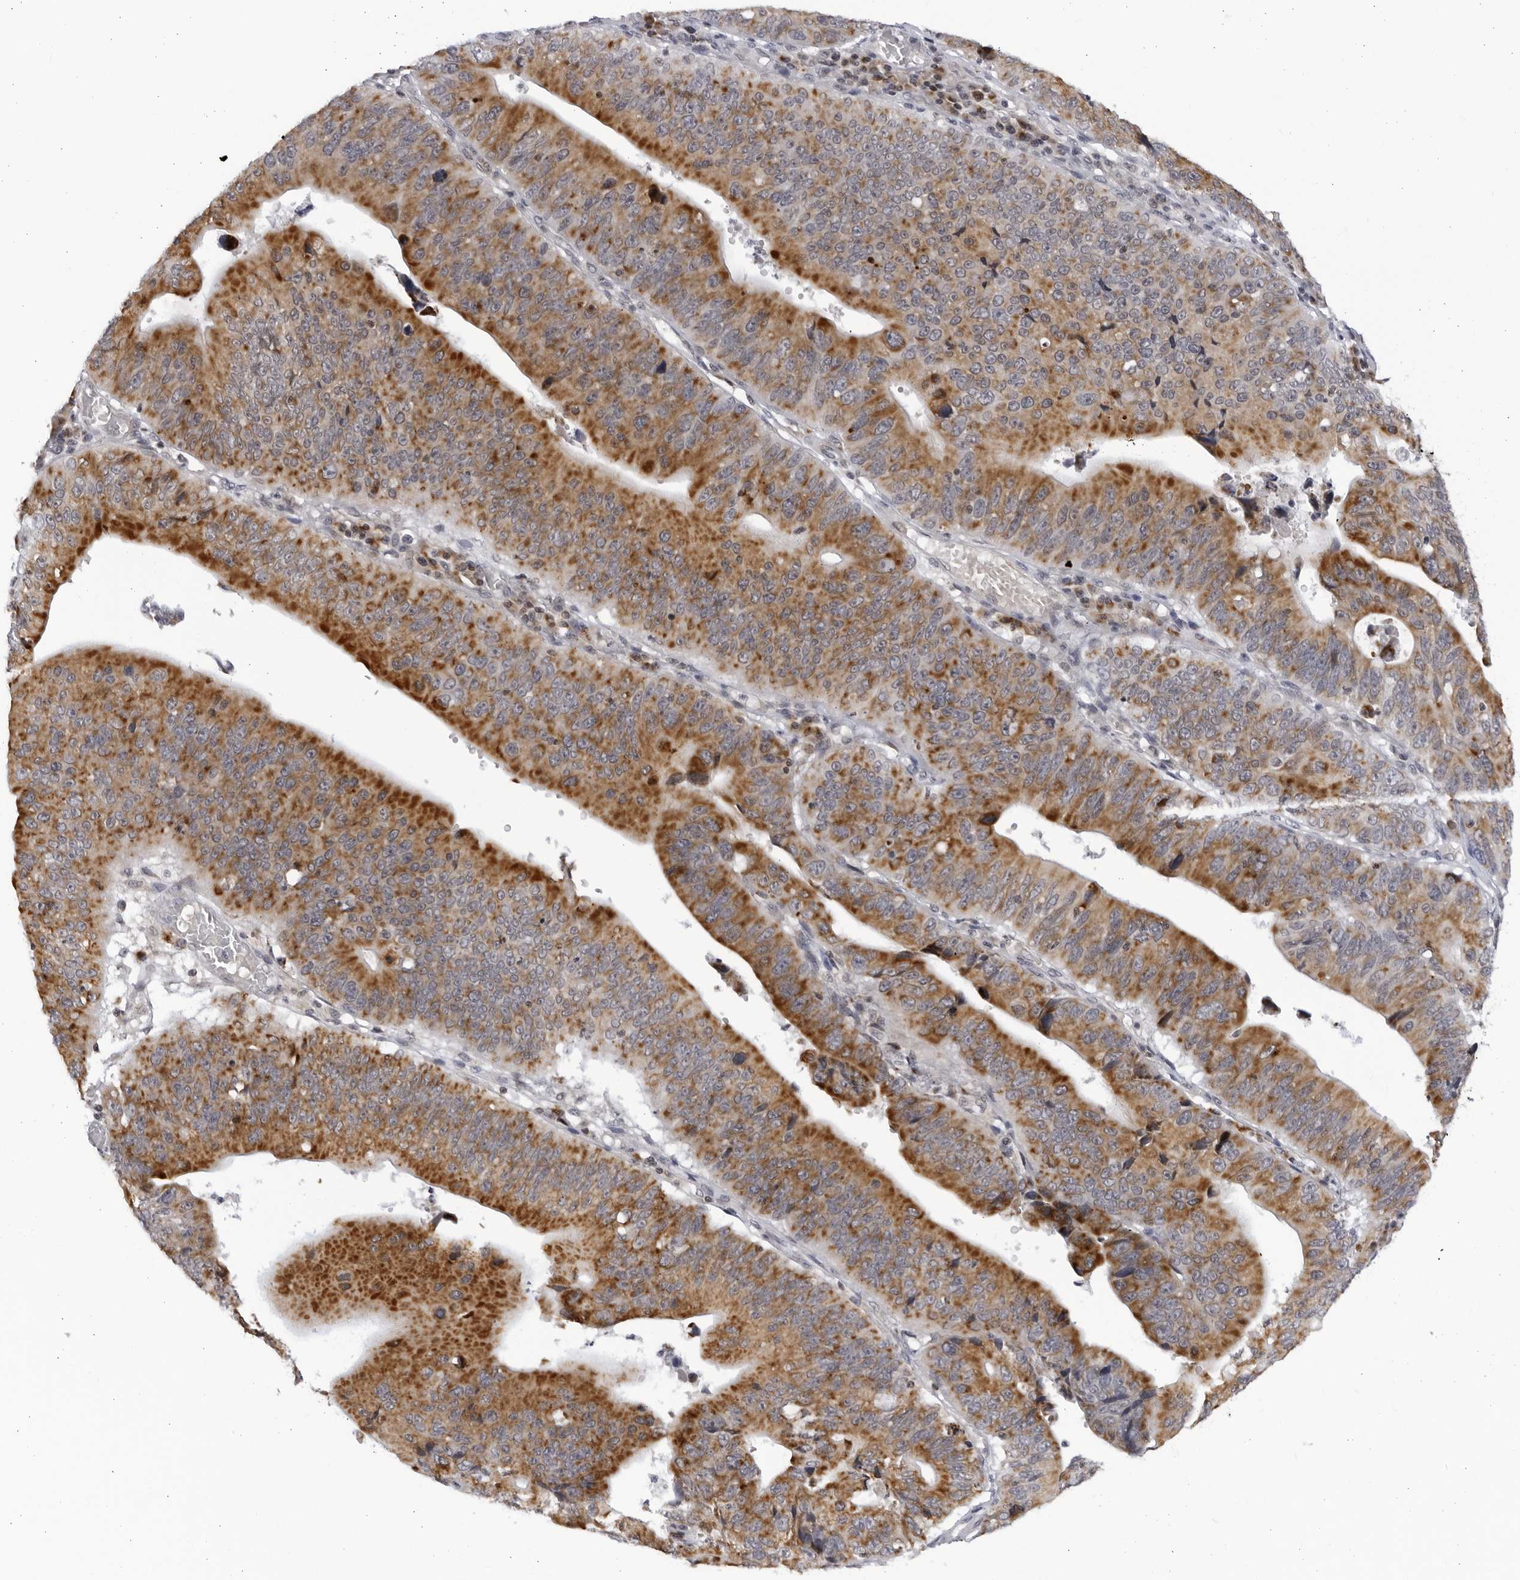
{"staining": {"intensity": "moderate", "quantity": ">75%", "location": "cytoplasmic/membranous"}, "tissue": "stomach cancer", "cell_type": "Tumor cells", "image_type": "cancer", "snomed": [{"axis": "morphology", "description": "Adenocarcinoma, NOS"}, {"axis": "topography", "description": "Stomach"}], "caption": "Immunohistochemistry (DAB (3,3'-diaminobenzidine)) staining of stomach cancer reveals moderate cytoplasmic/membranous protein staining in about >75% of tumor cells. (Stains: DAB in brown, nuclei in blue, Microscopy: brightfield microscopy at high magnification).", "gene": "SLC25A22", "patient": {"sex": "male", "age": 59}}